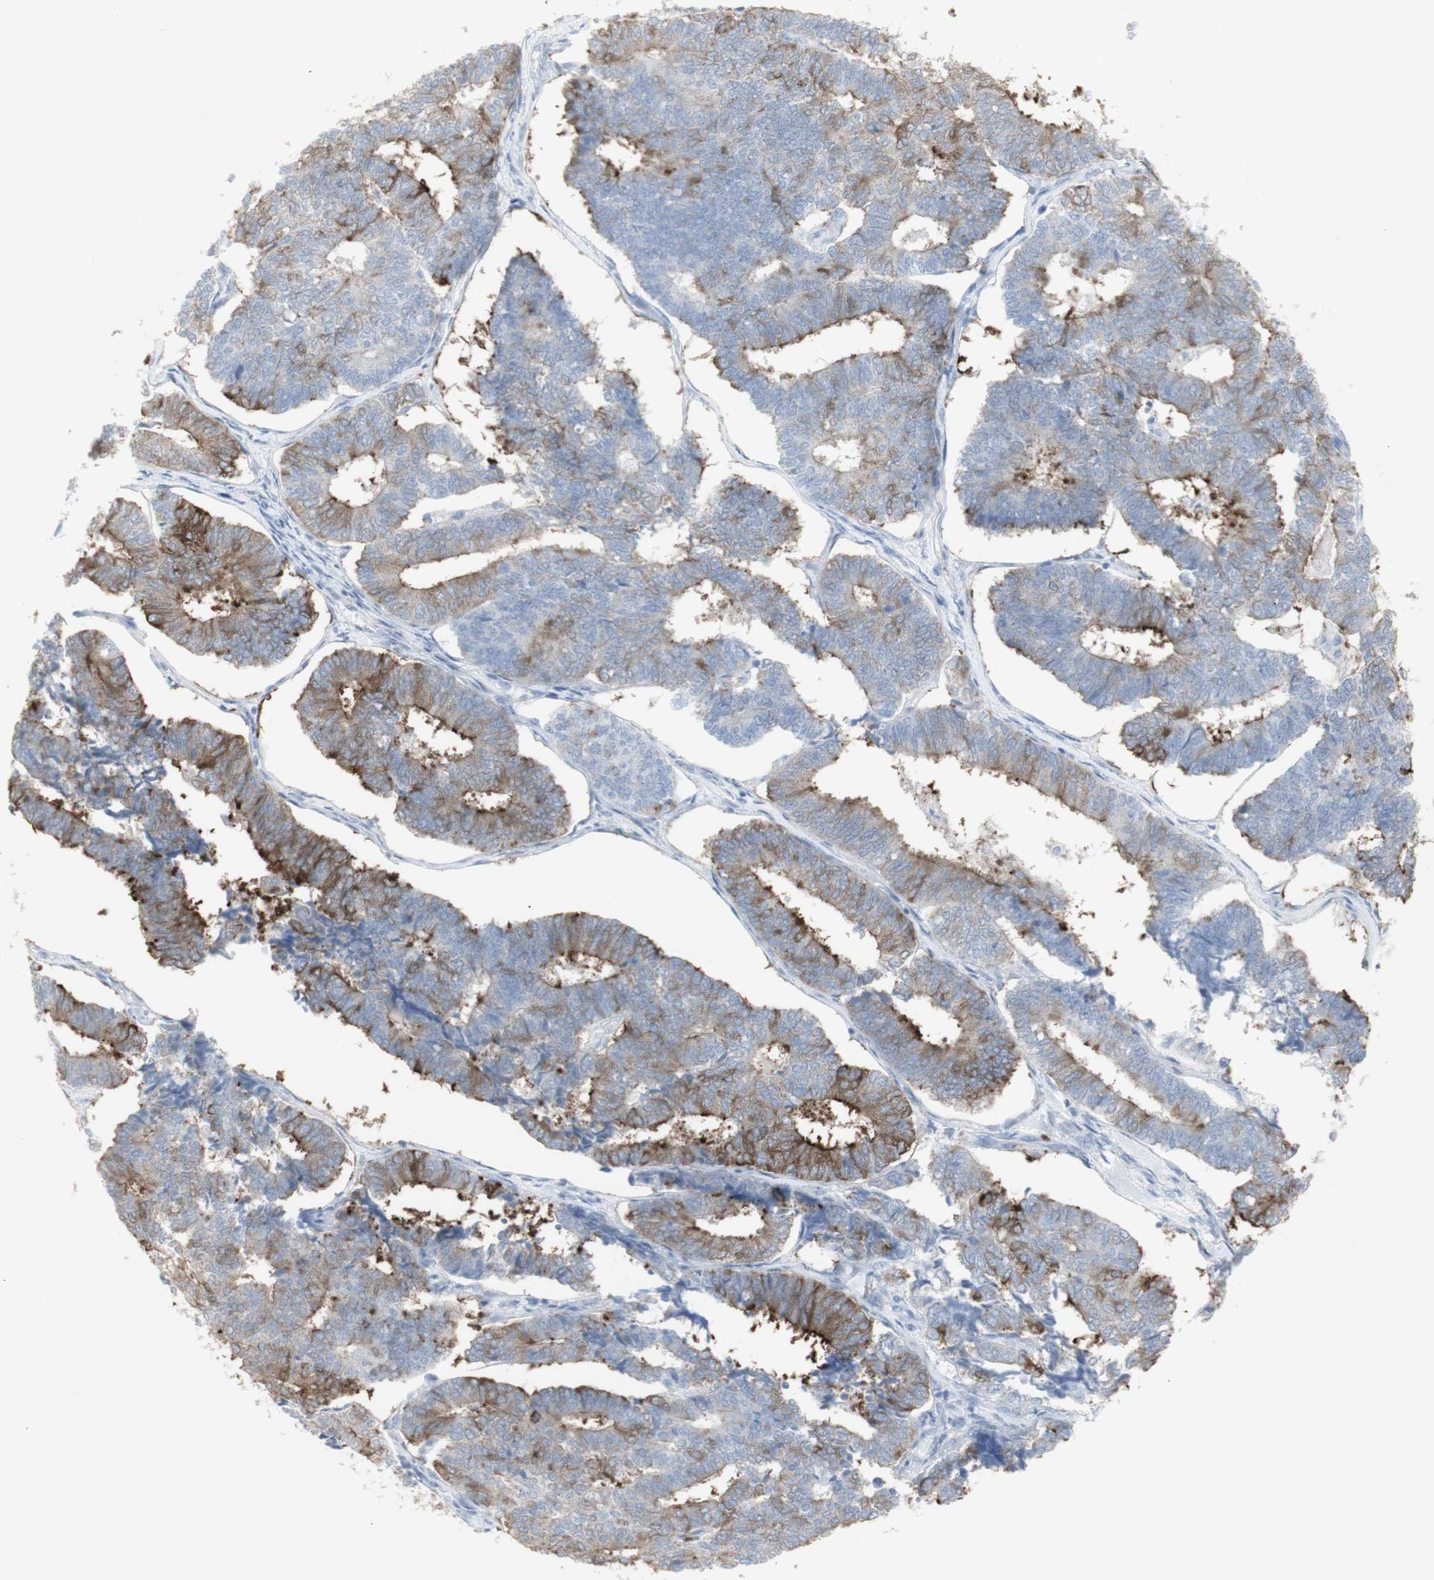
{"staining": {"intensity": "weak", "quantity": "25%-75%", "location": "cytoplasmic/membranous"}, "tissue": "endometrial cancer", "cell_type": "Tumor cells", "image_type": "cancer", "snomed": [{"axis": "morphology", "description": "Adenocarcinoma, NOS"}, {"axis": "topography", "description": "Endometrium"}], "caption": "Adenocarcinoma (endometrial) was stained to show a protein in brown. There is low levels of weak cytoplasmic/membranous staining in about 25%-75% of tumor cells.", "gene": "ENSG00000198211", "patient": {"sex": "female", "age": 70}}